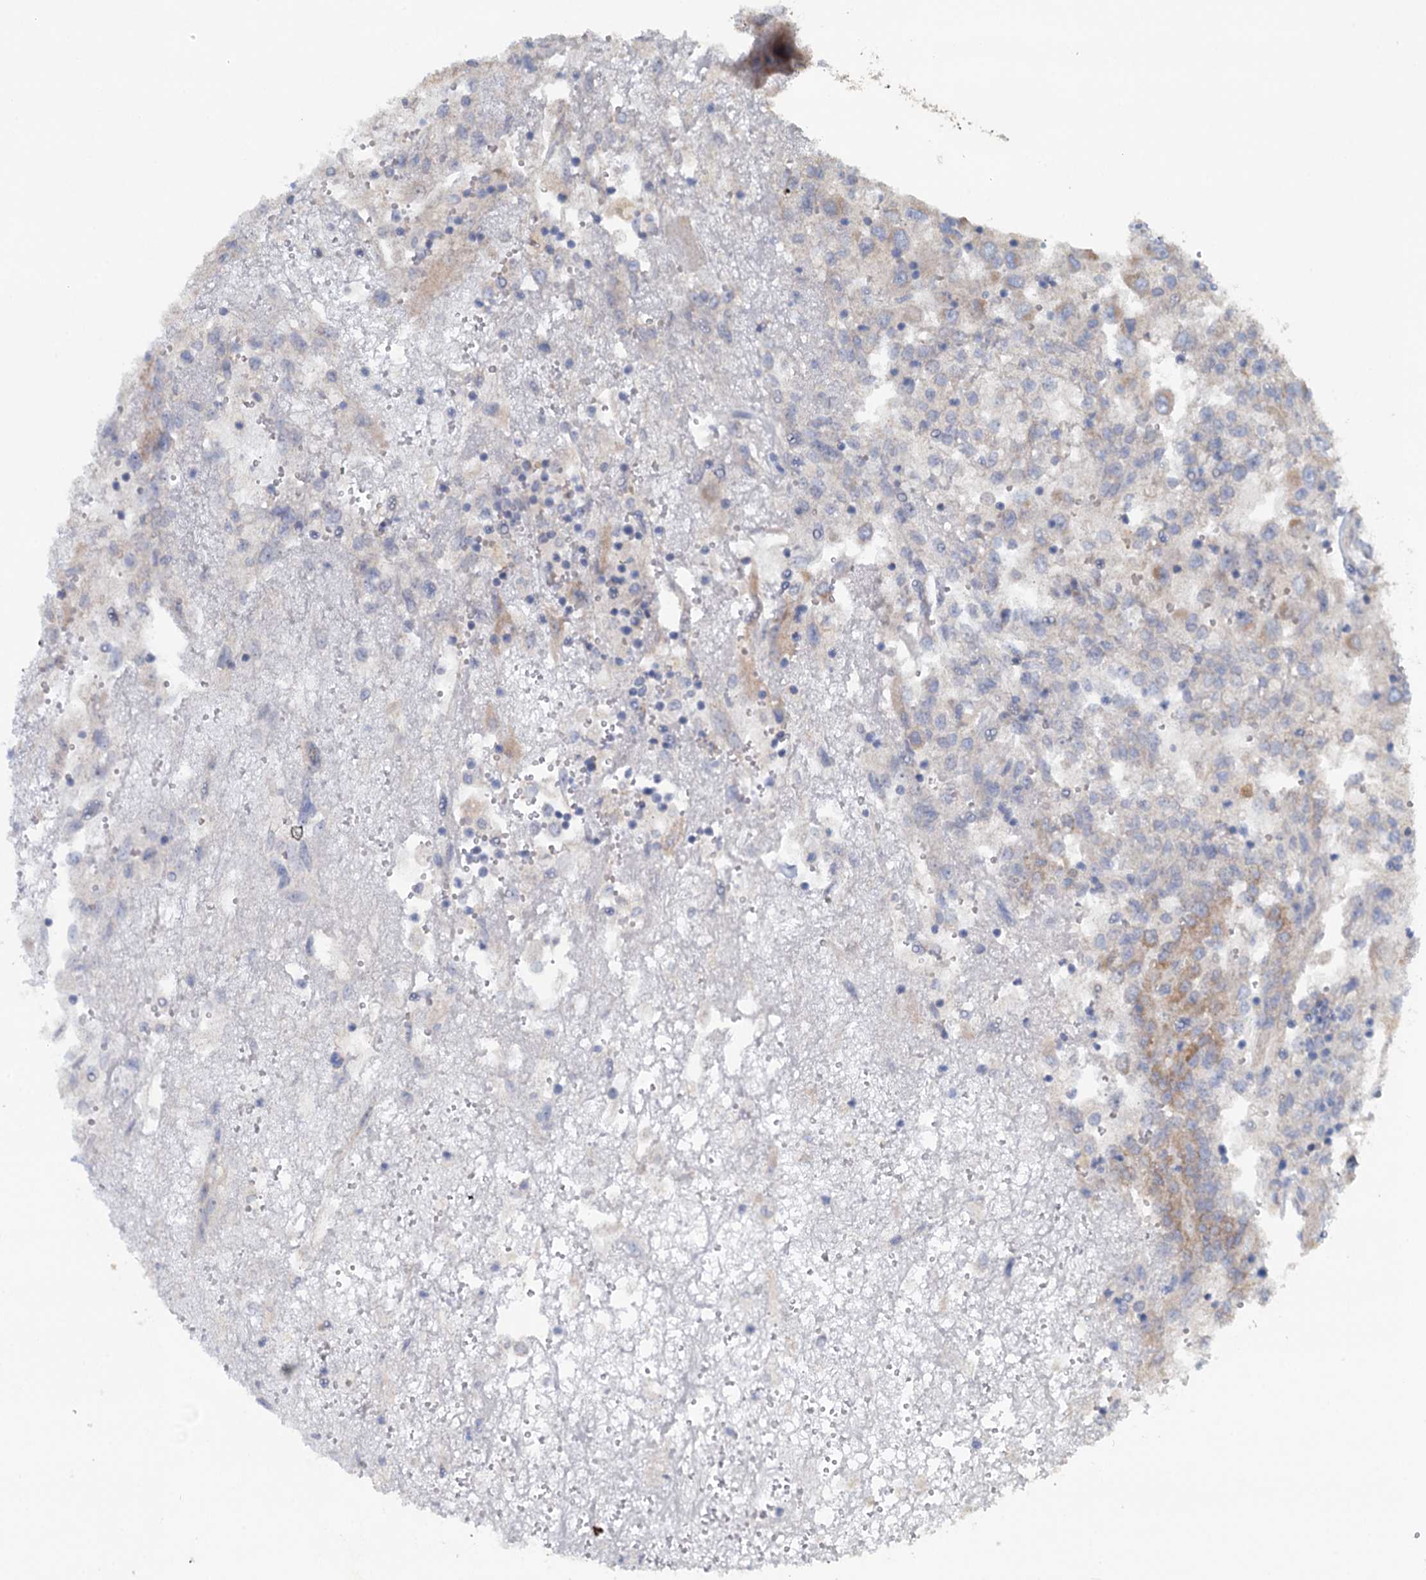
{"staining": {"intensity": "negative", "quantity": "none", "location": "none"}, "tissue": "renal cancer", "cell_type": "Tumor cells", "image_type": "cancer", "snomed": [{"axis": "morphology", "description": "Adenocarcinoma, NOS"}, {"axis": "topography", "description": "Kidney"}], "caption": "High magnification brightfield microscopy of adenocarcinoma (renal) stained with DAB (brown) and counterstained with hematoxylin (blue): tumor cells show no significant expression.", "gene": "FUNDC1", "patient": {"sex": "female", "age": 52}}